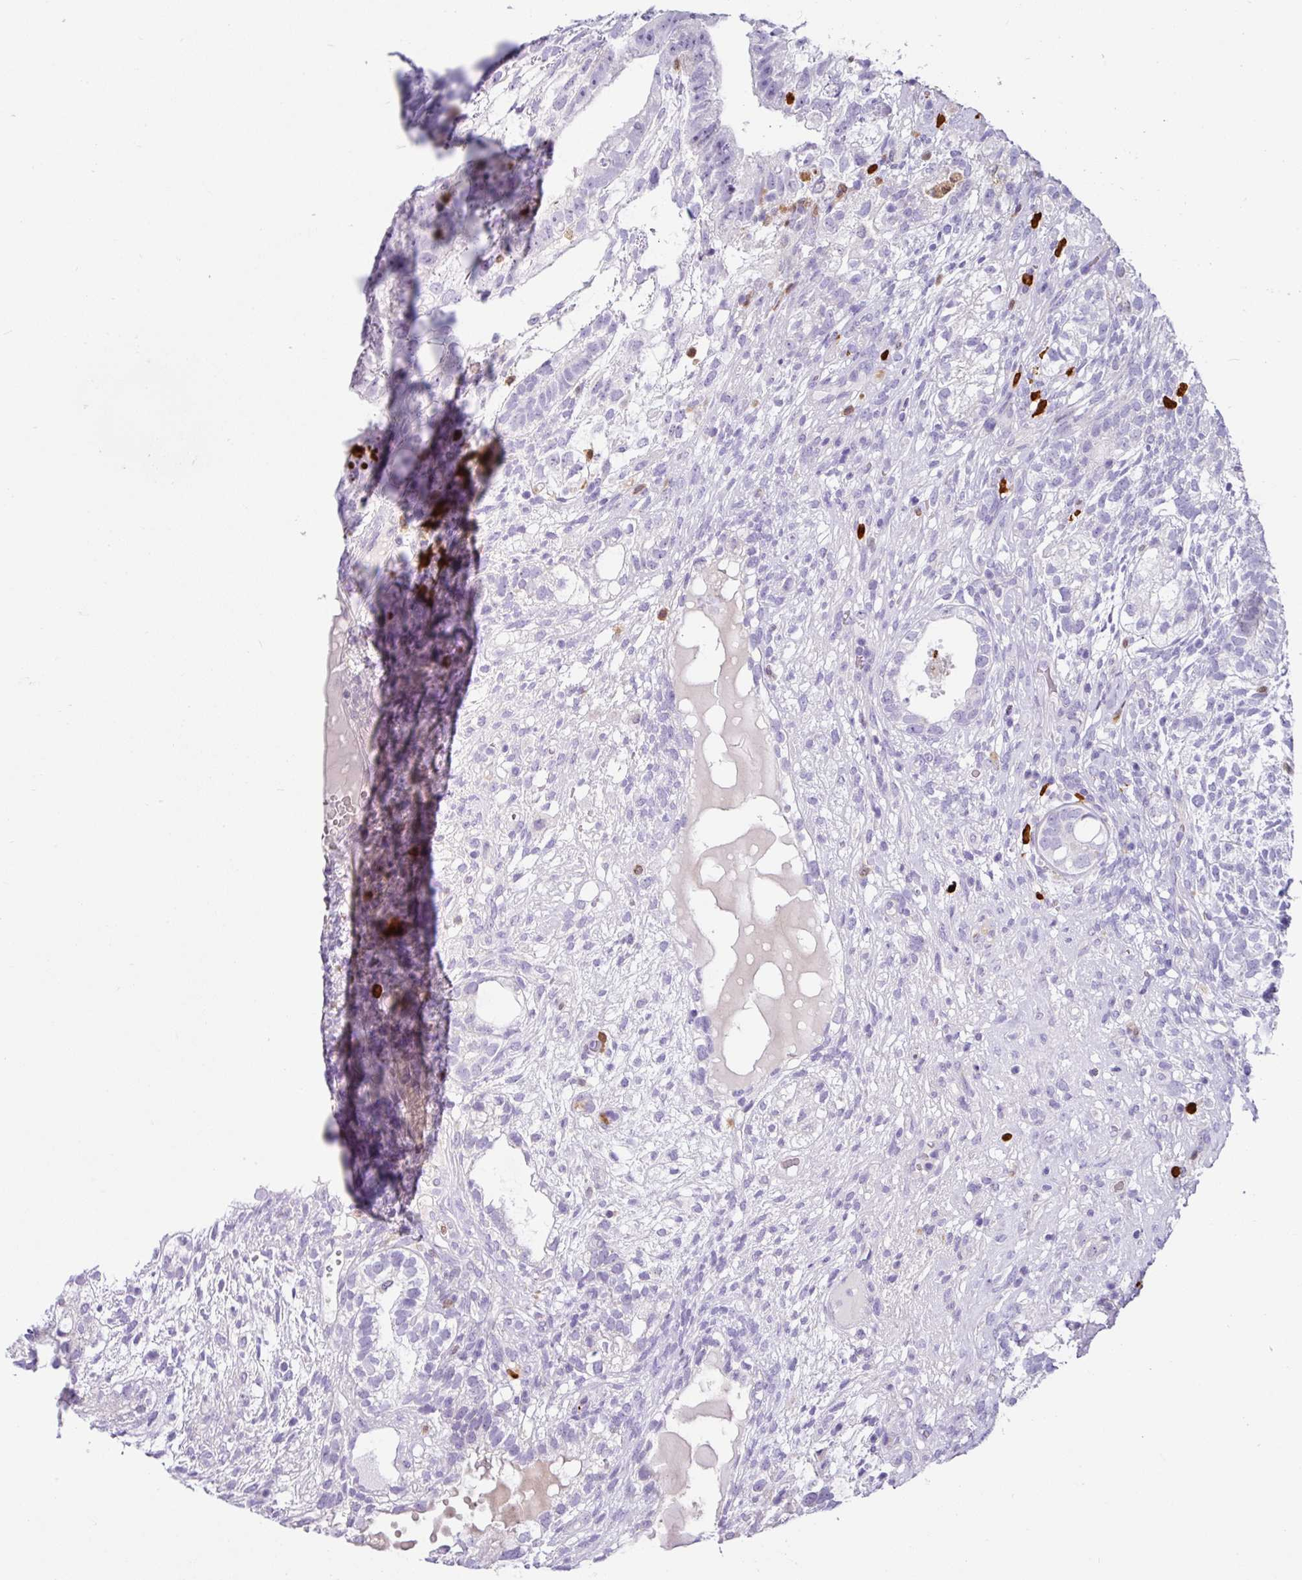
{"staining": {"intensity": "negative", "quantity": "none", "location": "none"}, "tissue": "testis cancer", "cell_type": "Tumor cells", "image_type": "cancer", "snomed": [{"axis": "morphology", "description": "Seminoma, NOS"}, {"axis": "morphology", "description": "Carcinoma, Embryonal, NOS"}, {"axis": "topography", "description": "Testis"}], "caption": "Seminoma (testis) was stained to show a protein in brown. There is no significant expression in tumor cells.", "gene": "SH2D3C", "patient": {"sex": "male", "age": 41}}